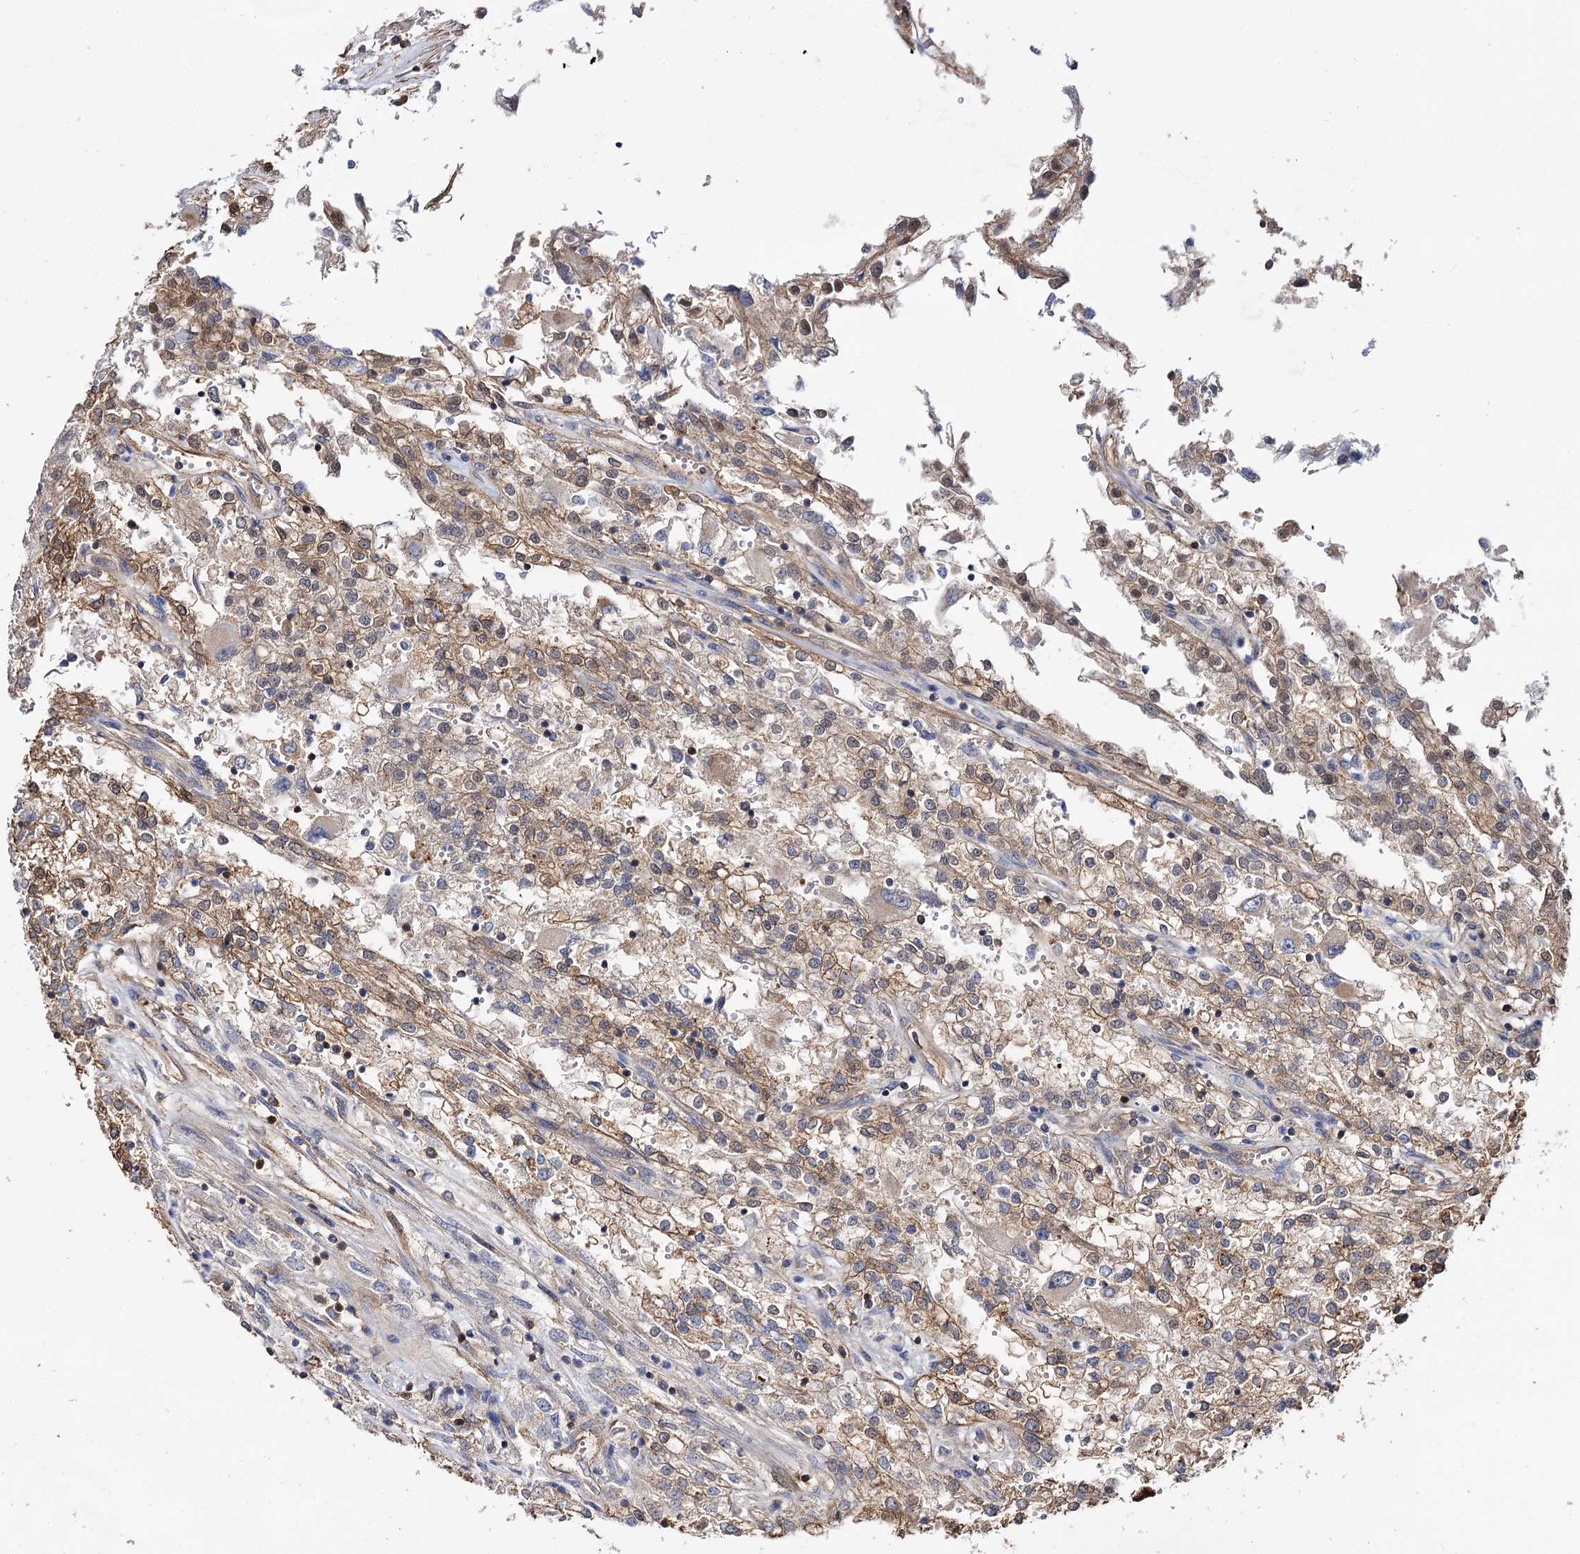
{"staining": {"intensity": "moderate", "quantity": "25%-75%", "location": "cytoplasmic/membranous"}, "tissue": "renal cancer", "cell_type": "Tumor cells", "image_type": "cancer", "snomed": [{"axis": "morphology", "description": "Adenocarcinoma, NOS"}, {"axis": "topography", "description": "Kidney"}], "caption": "High-power microscopy captured an immunohistochemistry (IHC) micrograph of renal adenocarcinoma, revealing moderate cytoplasmic/membranous positivity in about 25%-75% of tumor cells. Ihc stains the protein of interest in brown and the nuclei are stained blue.", "gene": "IDI1", "patient": {"sex": "female", "age": 52}}